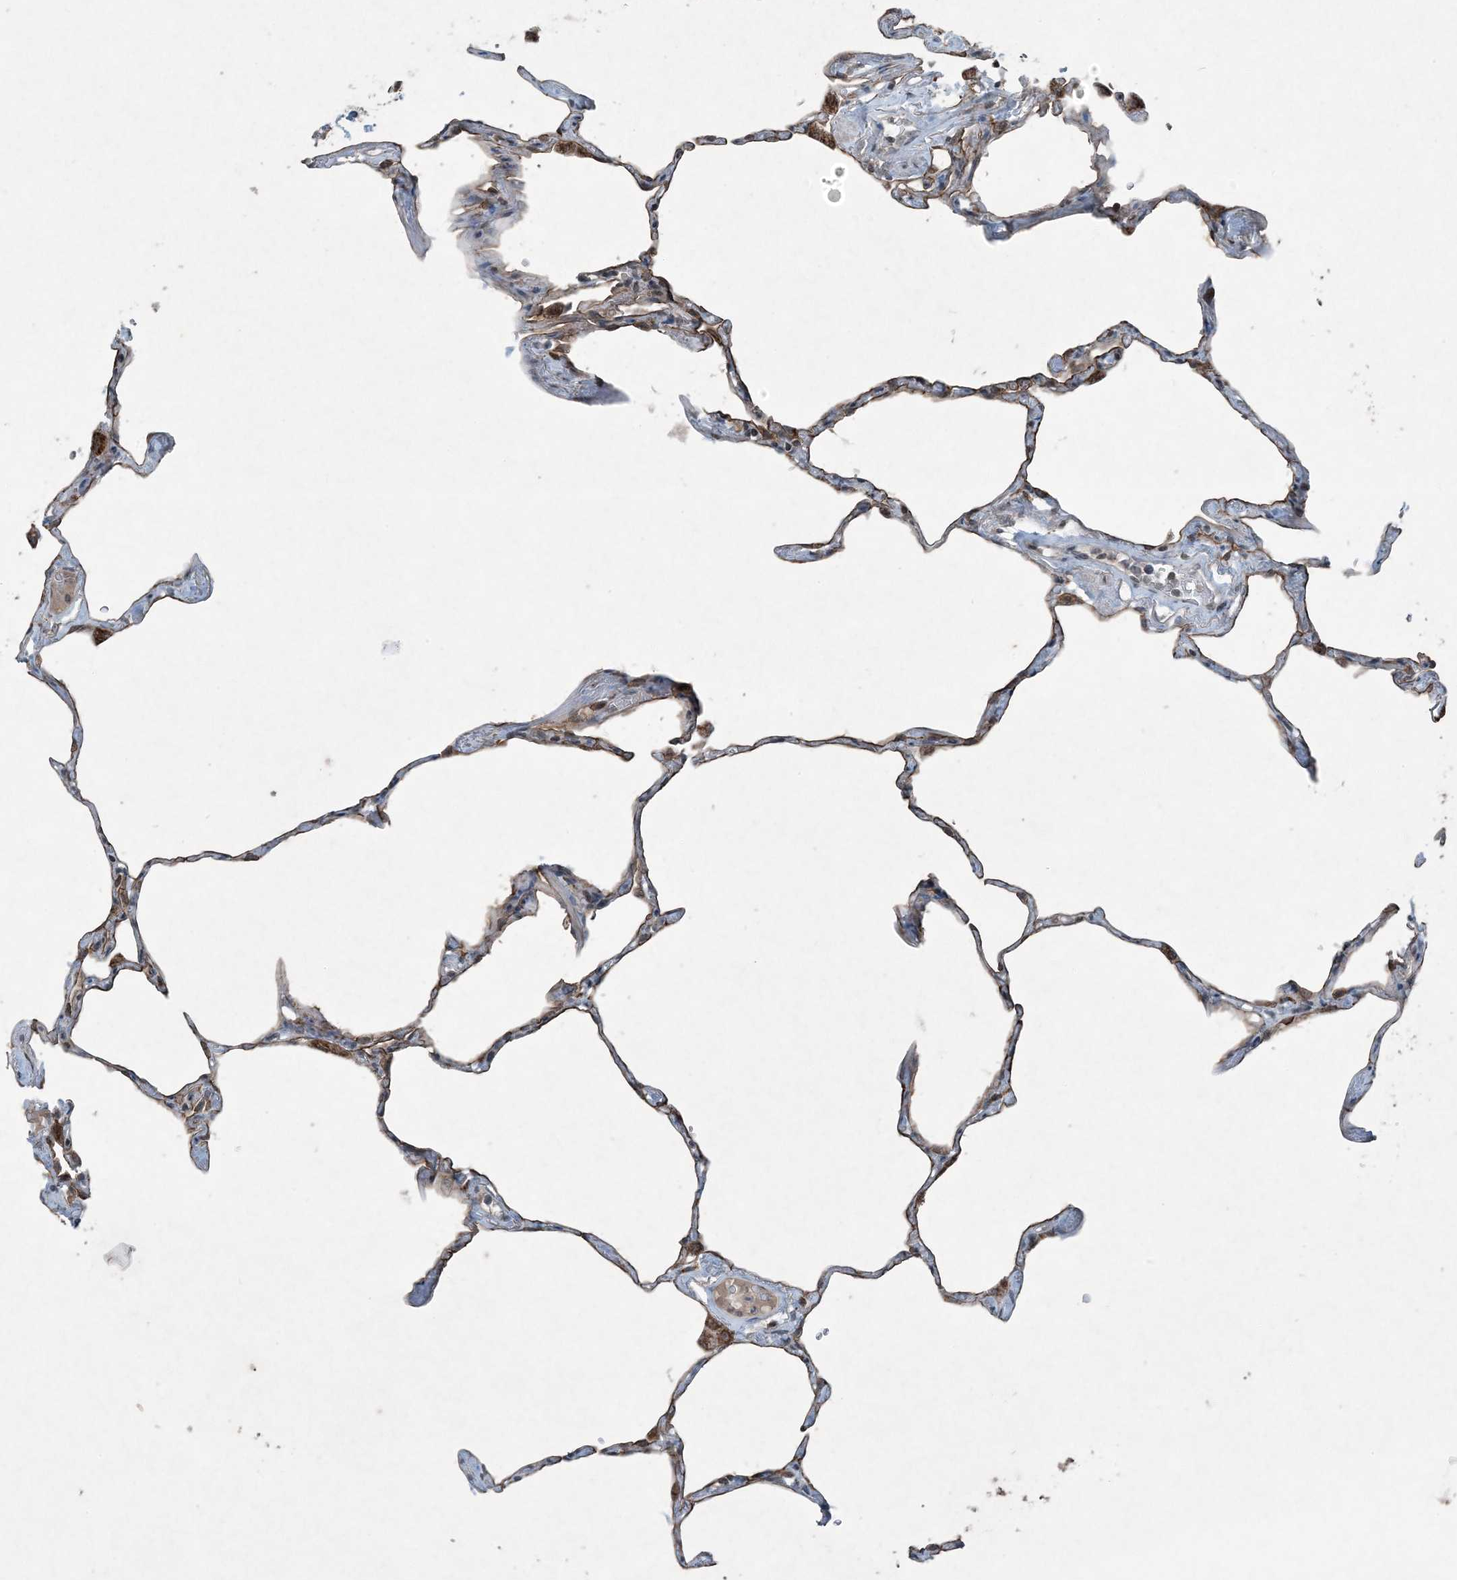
{"staining": {"intensity": "moderate", "quantity": "25%-75%", "location": "cytoplasmic/membranous"}, "tissue": "lung", "cell_type": "Alveolar cells", "image_type": "normal", "snomed": [{"axis": "morphology", "description": "Normal tissue, NOS"}, {"axis": "topography", "description": "Lung"}], "caption": "Moderate cytoplasmic/membranous expression is appreciated in about 25%-75% of alveolar cells in benign lung. (Stains: DAB in brown, nuclei in blue, Microscopy: brightfield microscopy at high magnification).", "gene": "PC", "patient": {"sex": "male", "age": 65}}